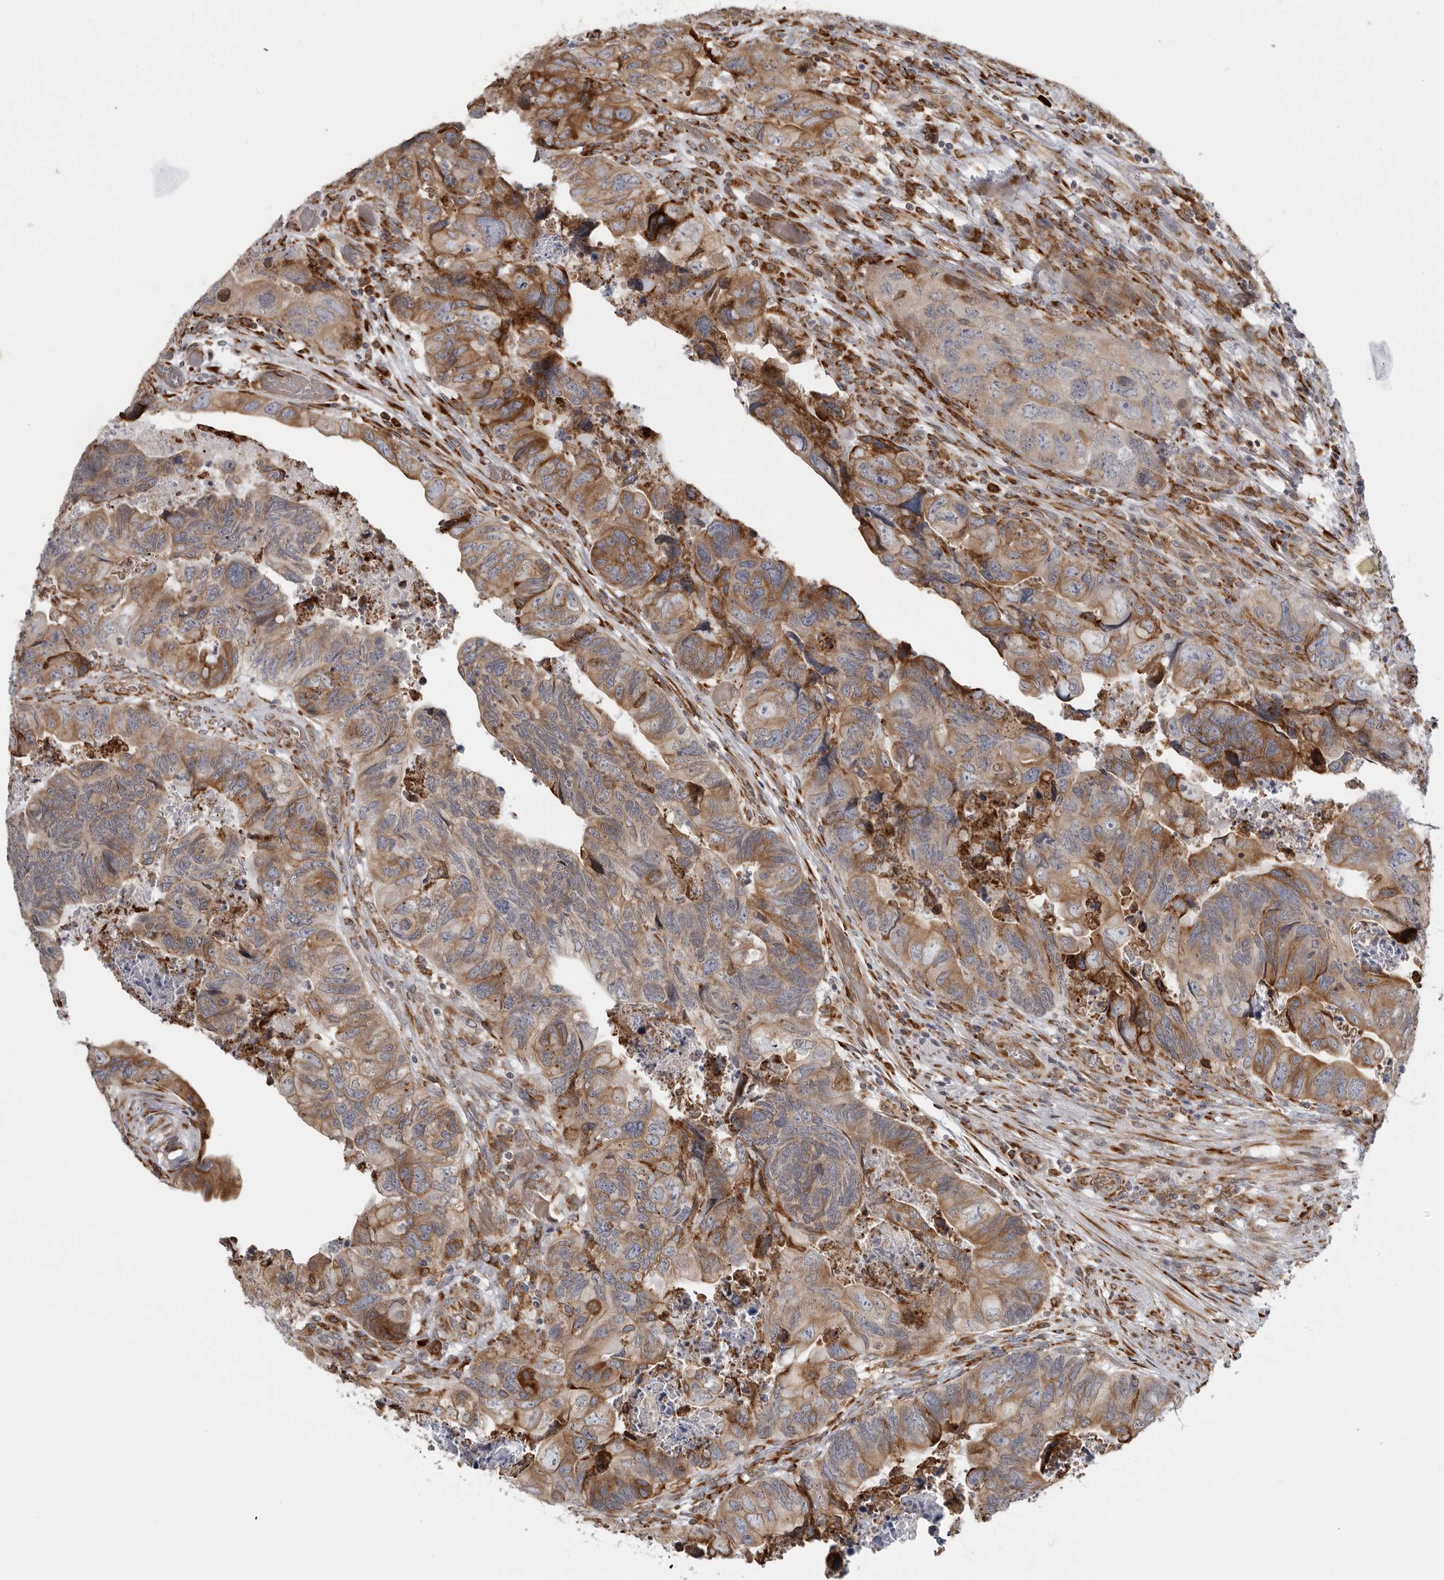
{"staining": {"intensity": "moderate", "quantity": "25%-75%", "location": "cytoplasmic/membranous"}, "tissue": "colorectal cancer", "cell_type": "Tumor cells", "image_type": "cancer", "snomed": [{"axis": "morphology", "description": "Adenocarcinoma, NOS"}, {"axis": "topography", "description": "Rectum"}], "caption": "Colorectal adenocarcinoma stained with IHC shows moderate cytoplasmic/membranous positivity in approximately 25%-75% of tumor cells. (Stains: DAB (3,3'-diaminobenzidine) in brown, nuclei in blue, Microscopy: brightfield microscopy at high magnification).", "gene": "ALPK2", "patient": {"sex": "male", "age": 63}}